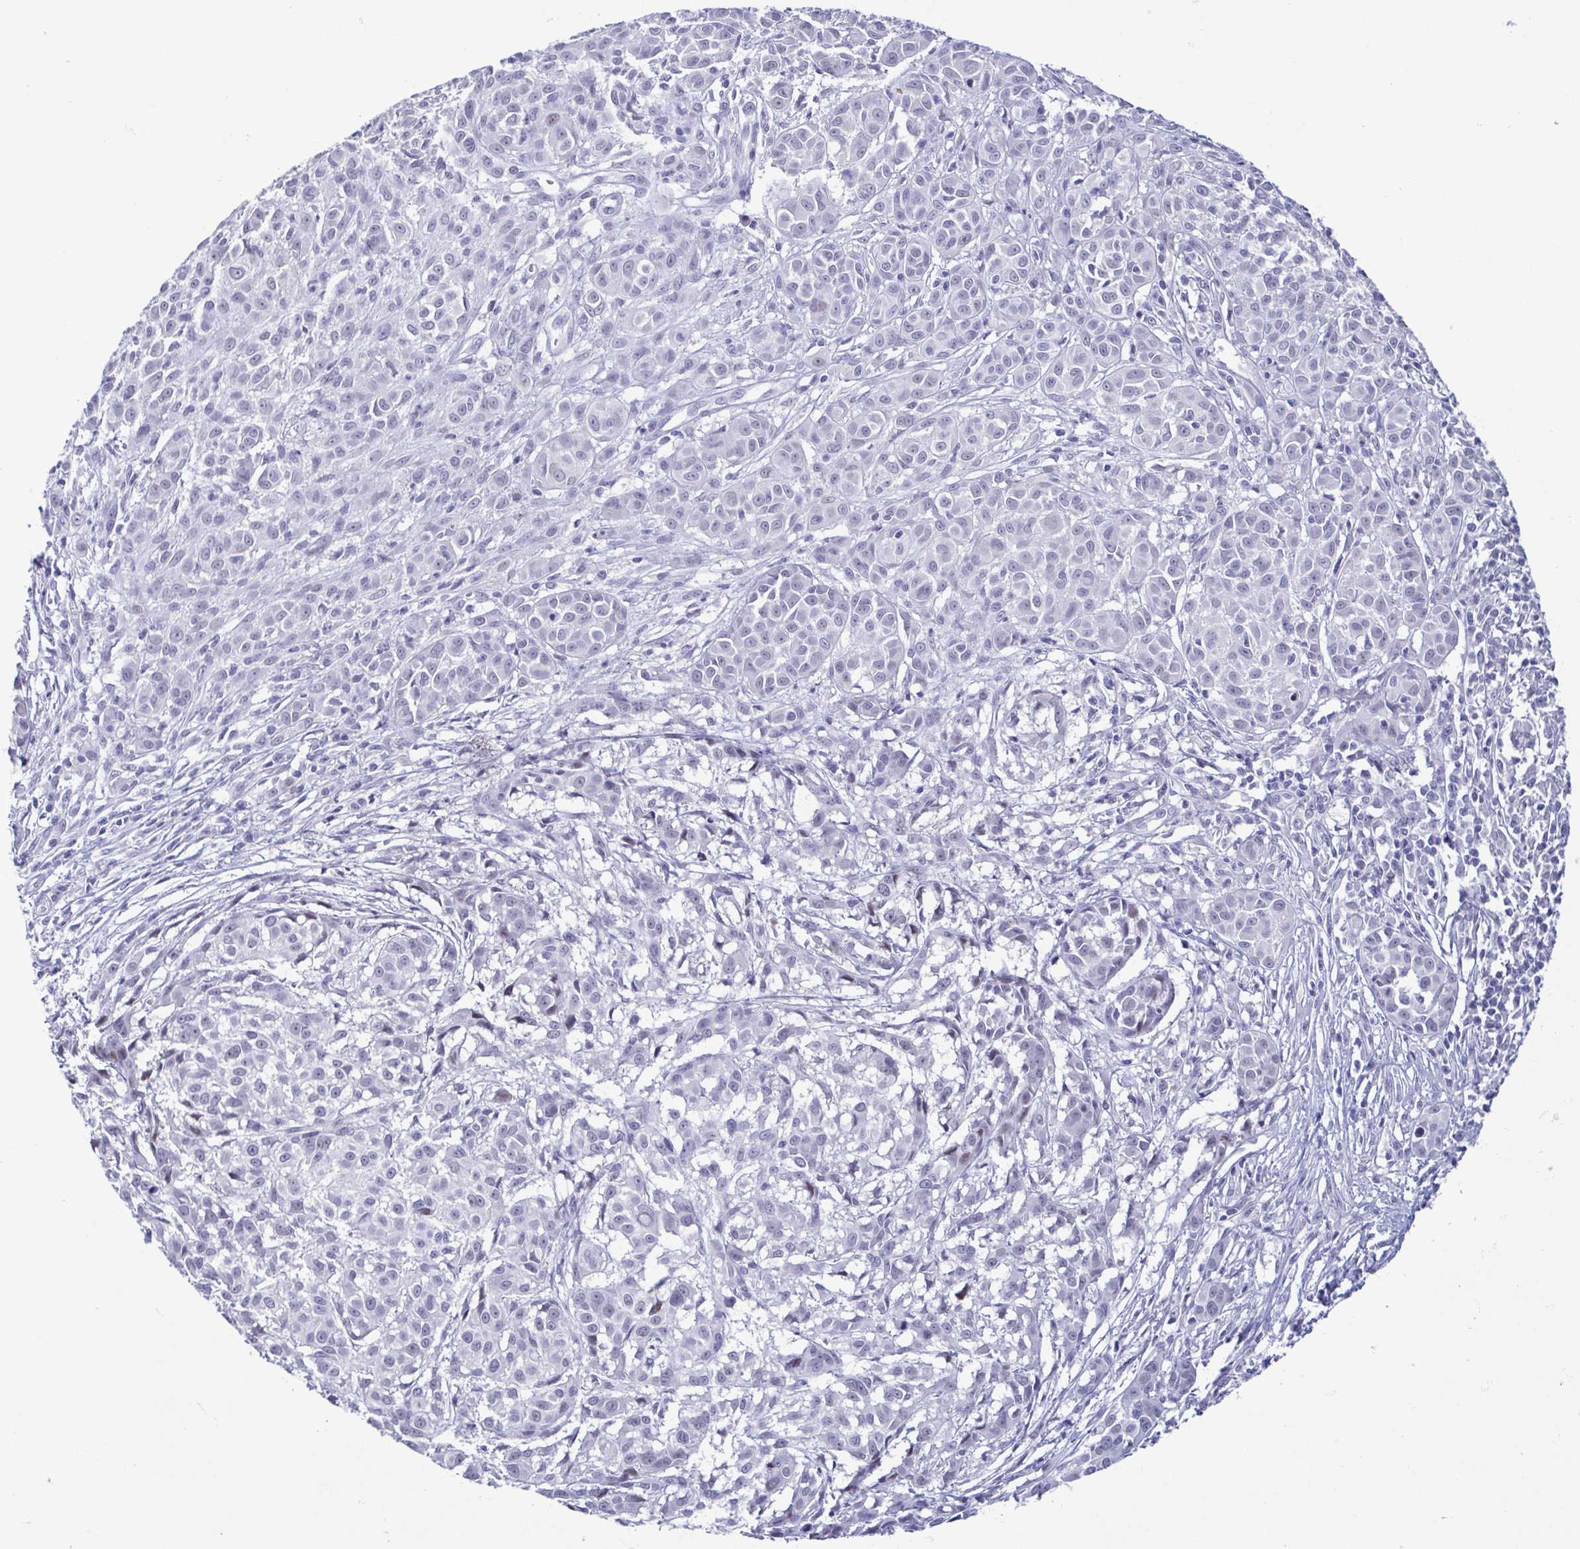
{"staining": {"intensity": "negative", "quantity": "none", "location": "none"}, "tissue": "melanoma", "cell_type": "Tumor cells", "image_type": "cancer", "snomed": [{"axis": "morphology", "description": "Malignant melanoma, NOS"}, {"axis": "topography", "description": "Skin"}], "caption": "This is a micrograph of immunohistochemistry staining of malignant melanoma, which shows no expression in tumor cells.", "gene": "PERM1", "patient": {"sex": "male", "age": 48}}